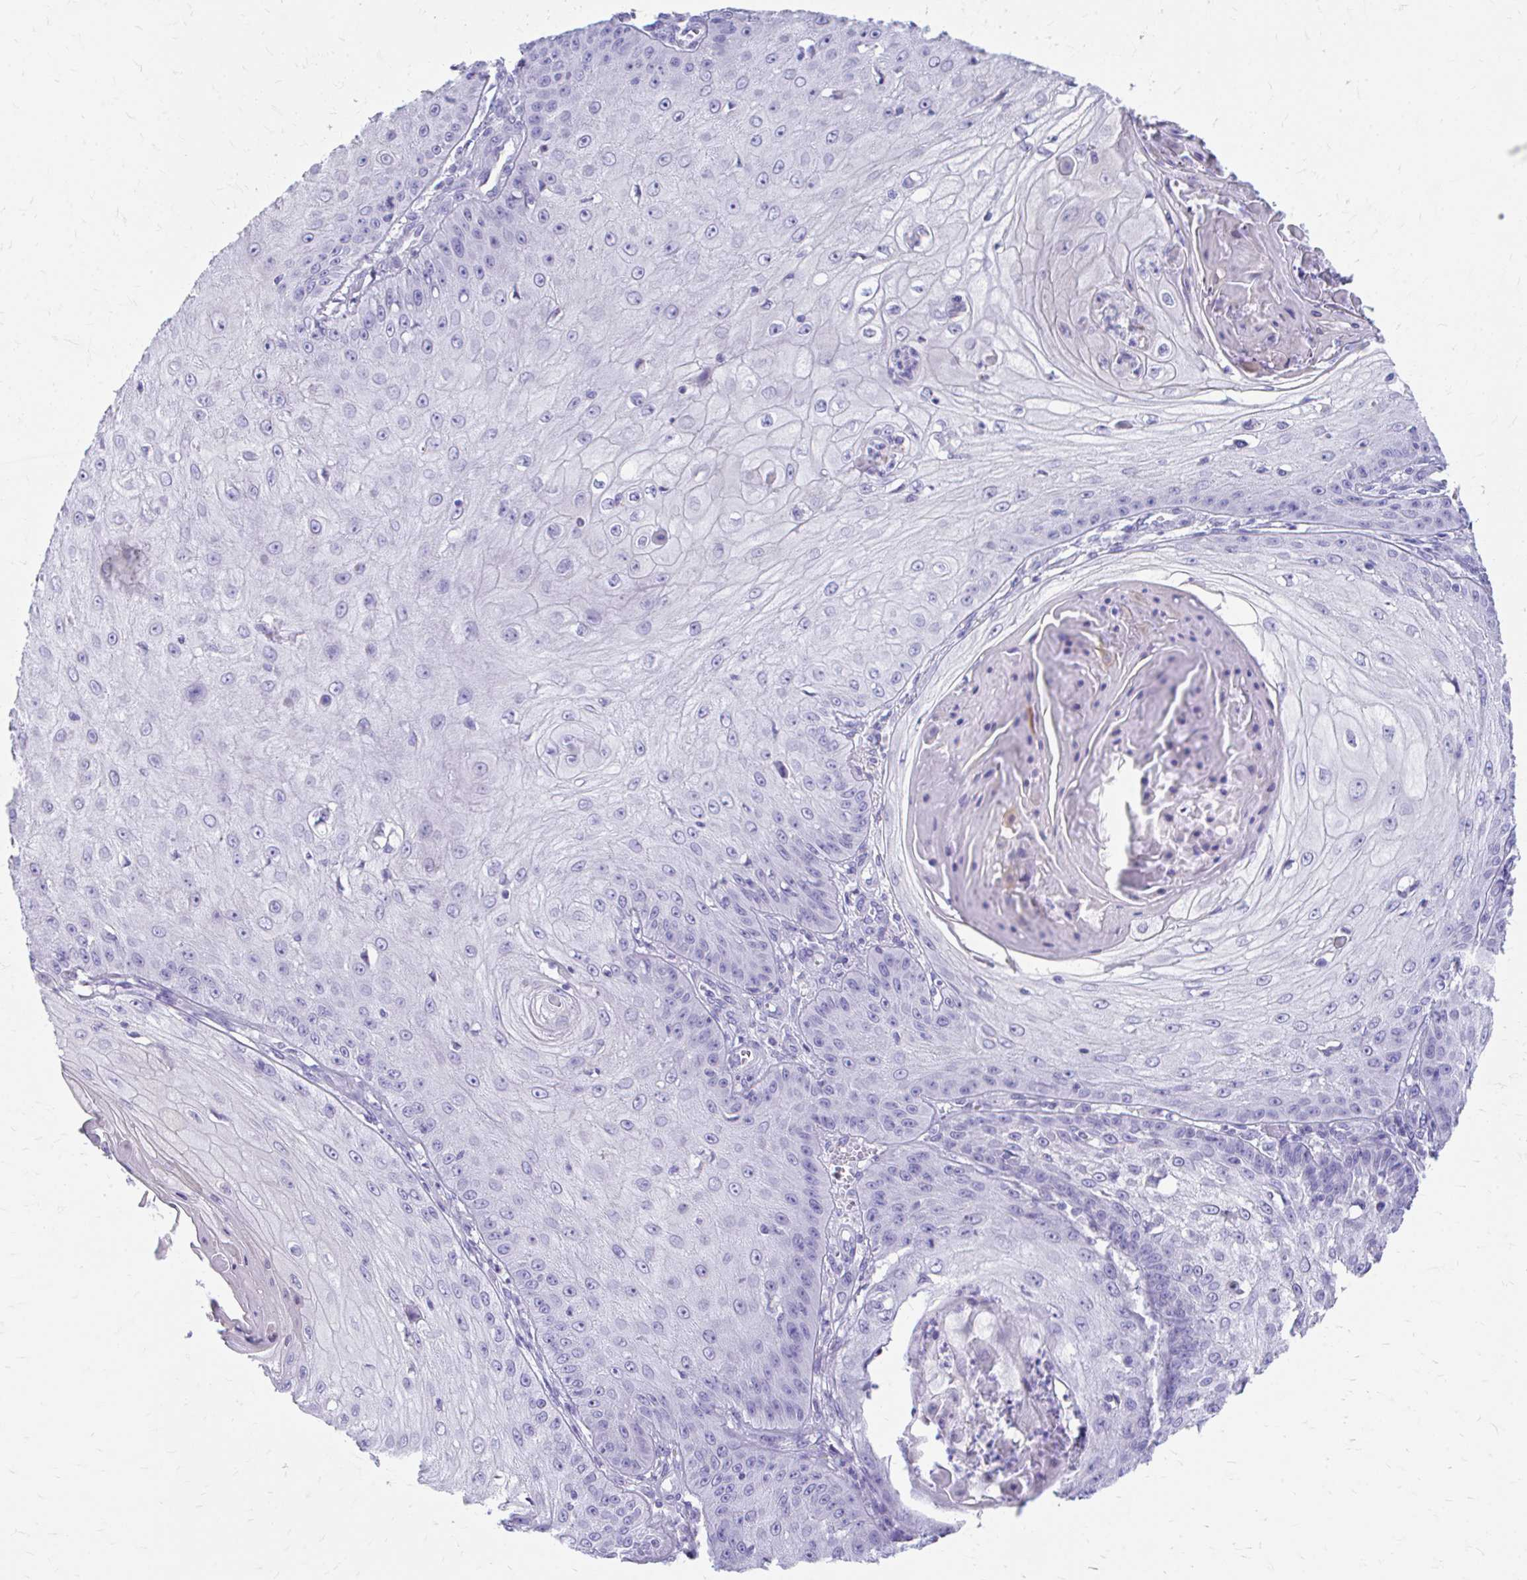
{"staining": {"intensity": "negative", "quantity": "none", "location": "none"}, "tissue": "skin cancer", "cell_type": "Tumor cells", "image_type": "cancer", "snomed": [{"axis": "morphology", "description": "Squamous cell carcinoma, NOS"}, {"axis": "topography", "description": "Skin"}], "caption": "Immunohistochemistry of human skin squamous cell carcinoma shows no positivity in tumor cells. (DAB immunohistochemistry visualized using brightfield microscopy, high magnification).", "gene": "KRIT1", "patient": {"sex": "male", "age": 70}}